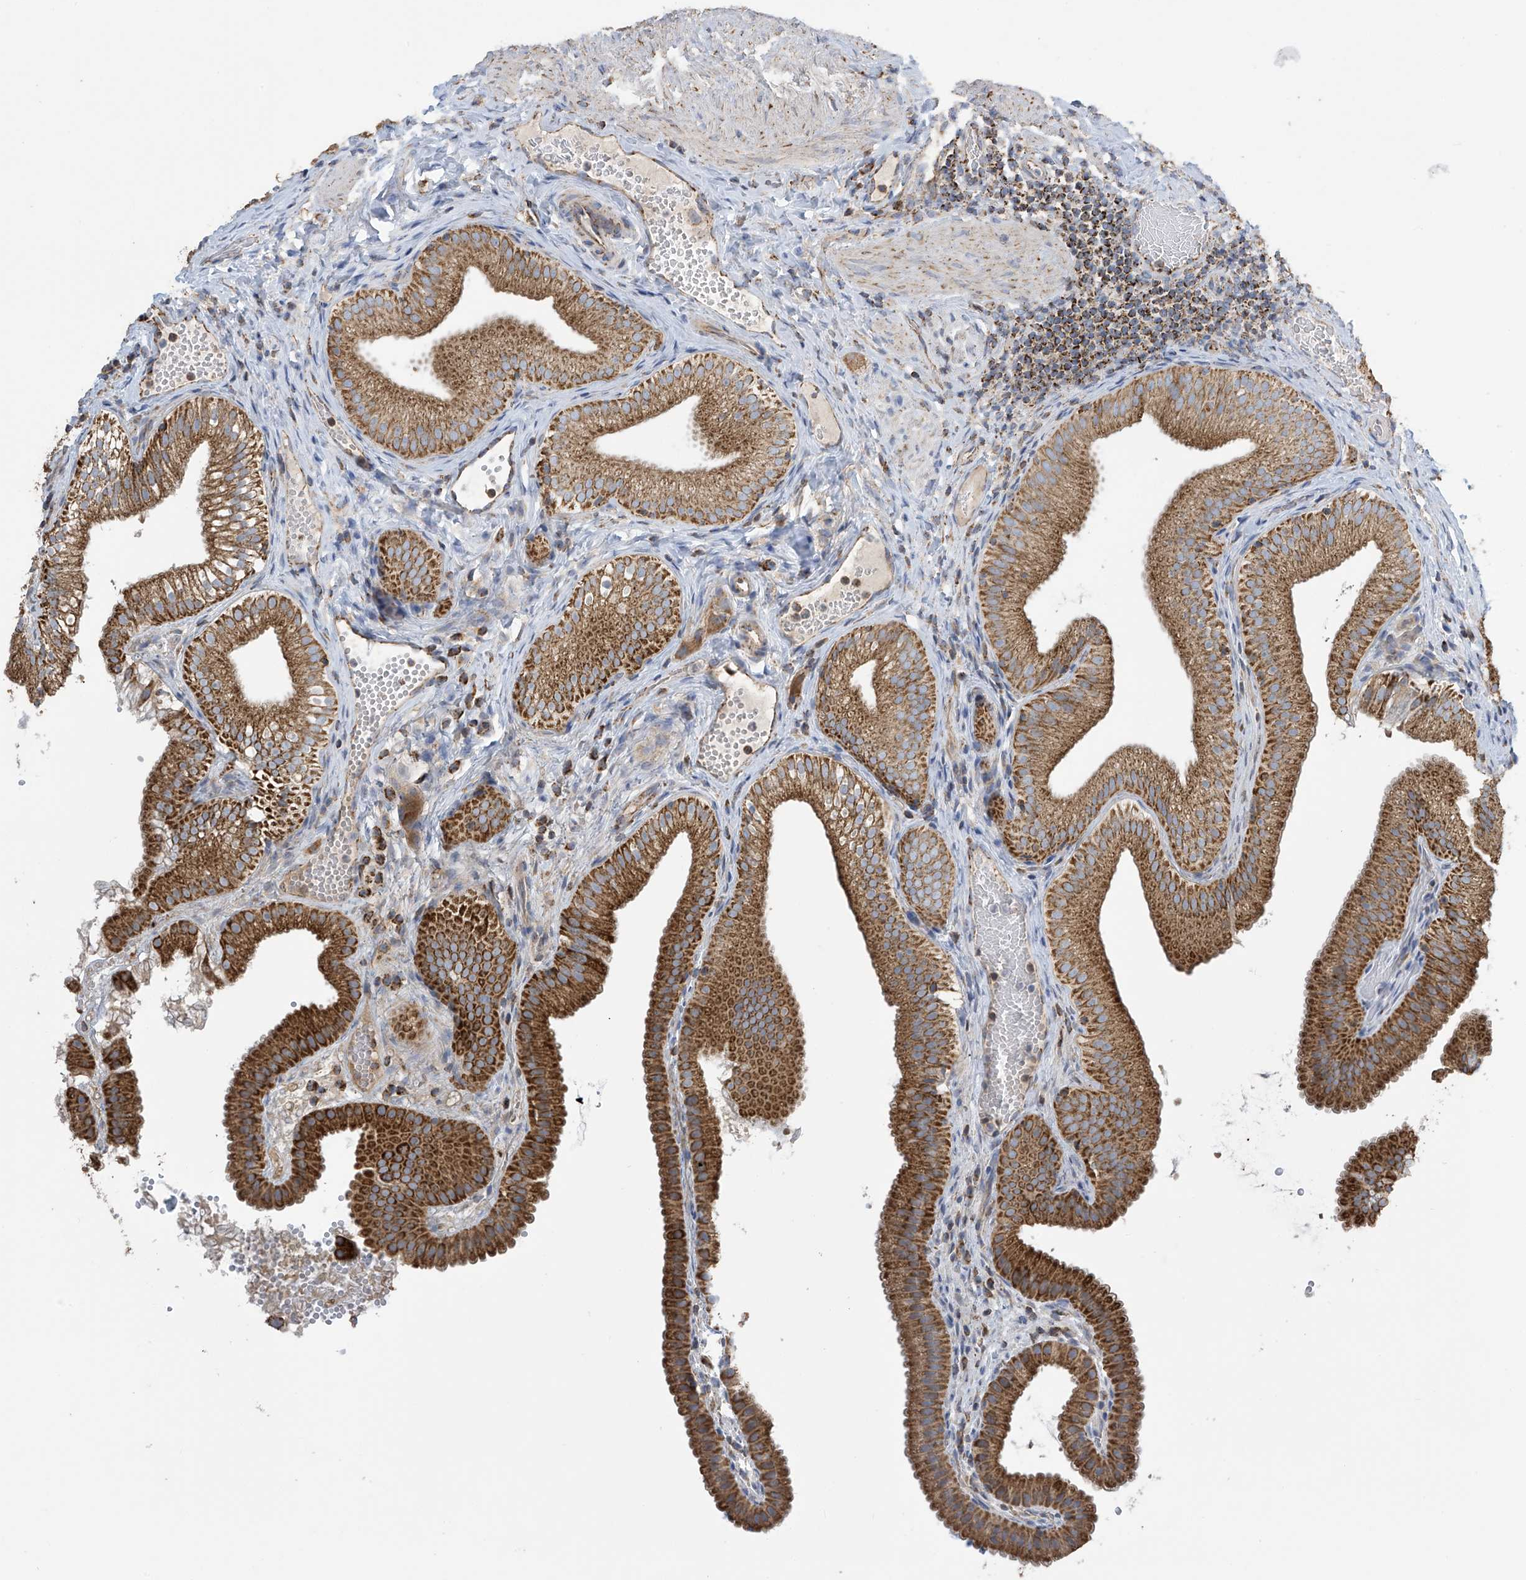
{"staining": {"intensity": "strong", "quantity": ">75%", "location": "cytoplasmic/membranous"}, "tissue": "gallbladder", "cell_type": "Glandular cells", "image_type": "normal", "snomed": [{"axis": "morphology", "description": "Normal tissue, NOS"}, {"axis": "topography", "description": "Gallbladder"}], "caption": "Immunohistochemical staining of unremarkable gallbladder reveals strong cytoplasmic/membranous protein staining in approximately >75% of glandular cells. The protein is stained brown, and the nuclei are stained in blue (DAB IHC with brightfield microscopy, high magnification).", "gene": "PNPT1", "patient": {"sex": "female", "age": 30}}